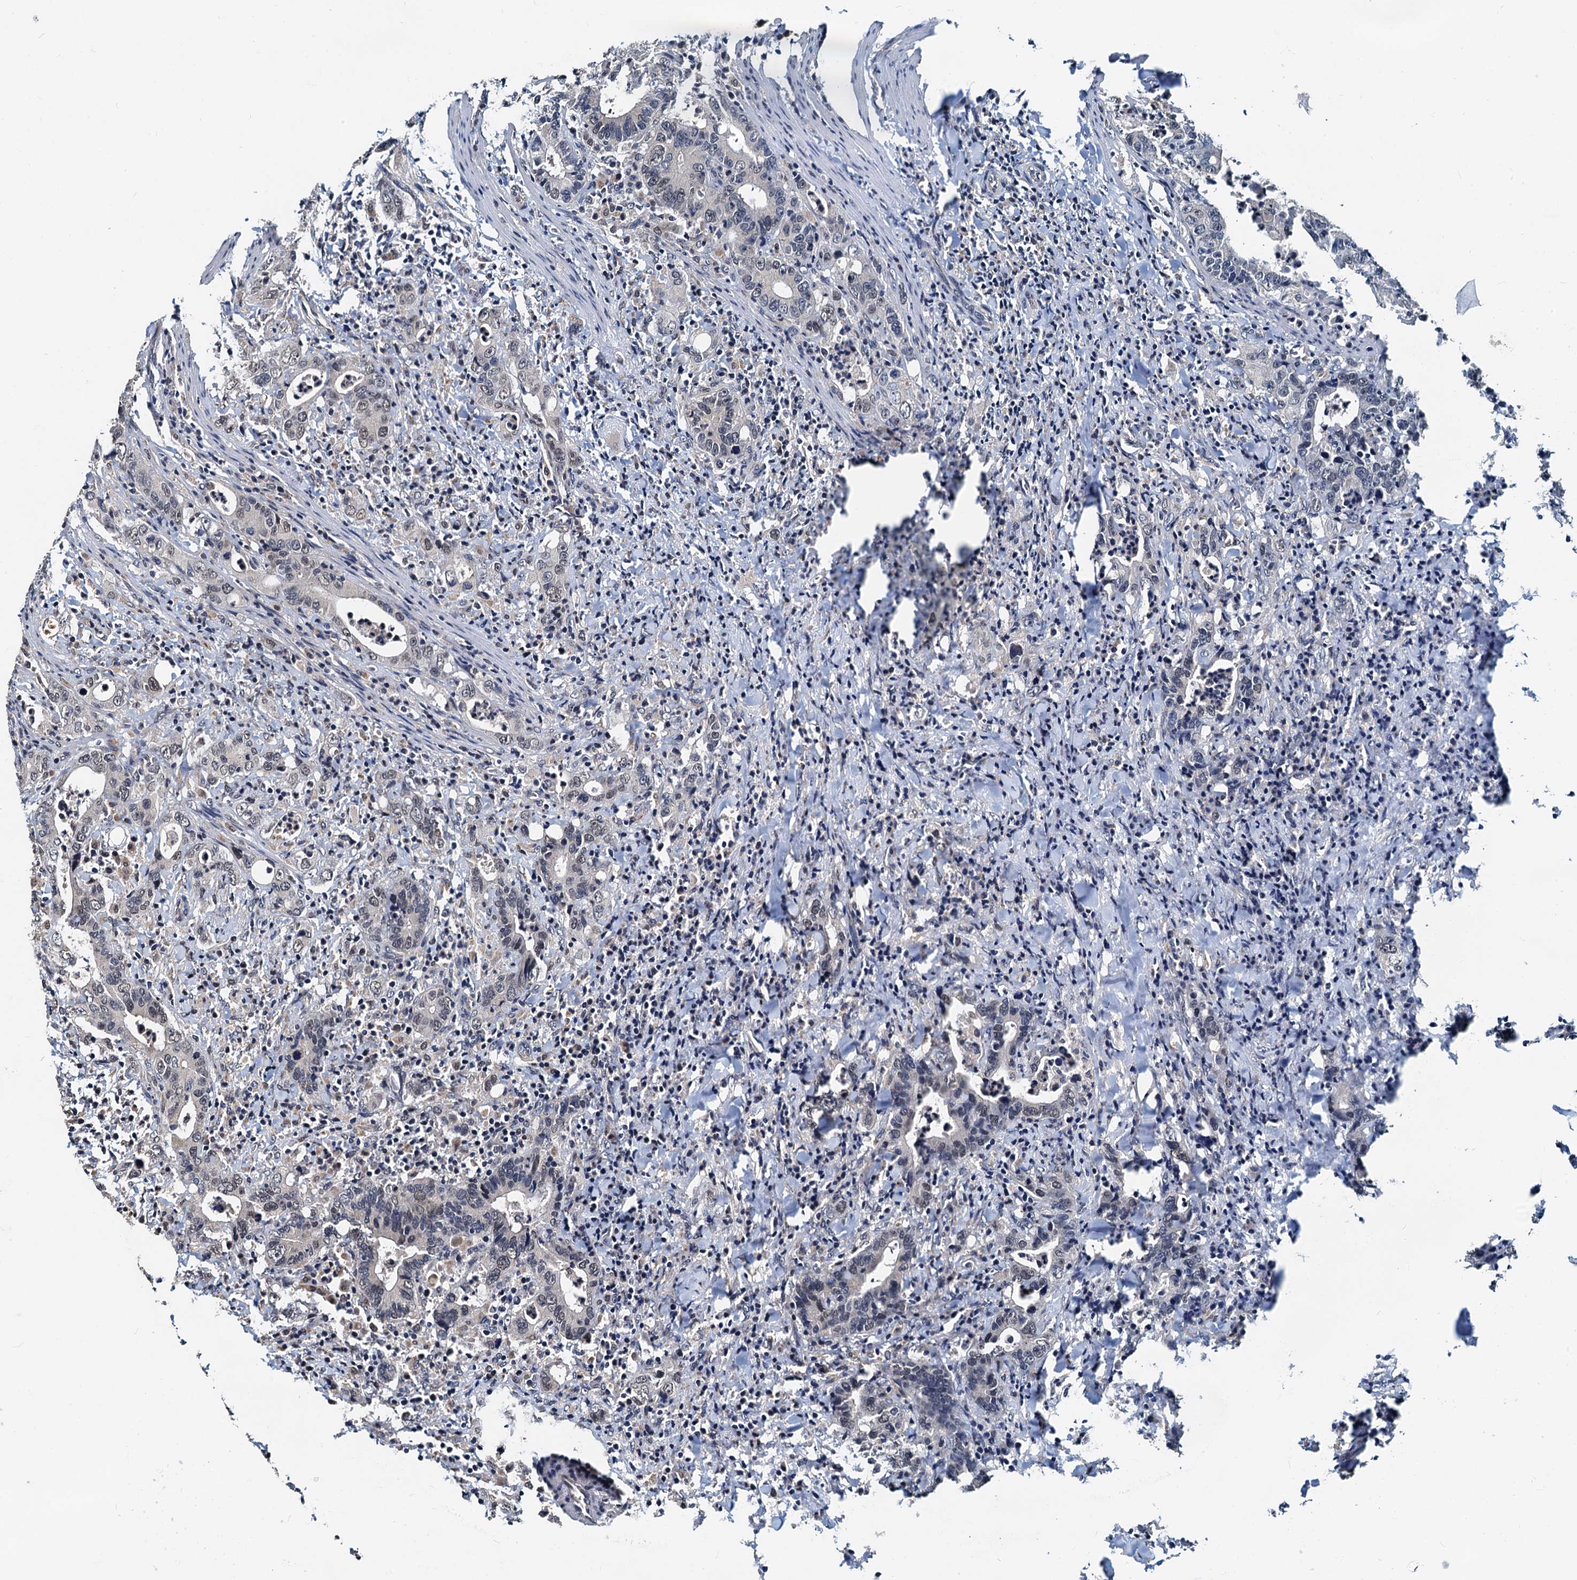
{"staining": {"intensity": "negative", "quantity": "none", "location": "none"}, "tissue": "colorectal cancer", "cell_type": "Tumor cells", "image_type": "cancer", "snomed": [{"axis": "morphology", "description": "Adenocarcinoma, NOS"}, {"axis": "topography", "description": "Colon"}], "caption": "A photomicrograph of colorectal cancer stained for a protein exhibits no brown staining in tumor cells. The staining is performed using DAB brown chromogen with nuclei counter-stained in using hematoxylin.", "gene": "MCMBP", "patient": {"sex": "female", "age": 75}}